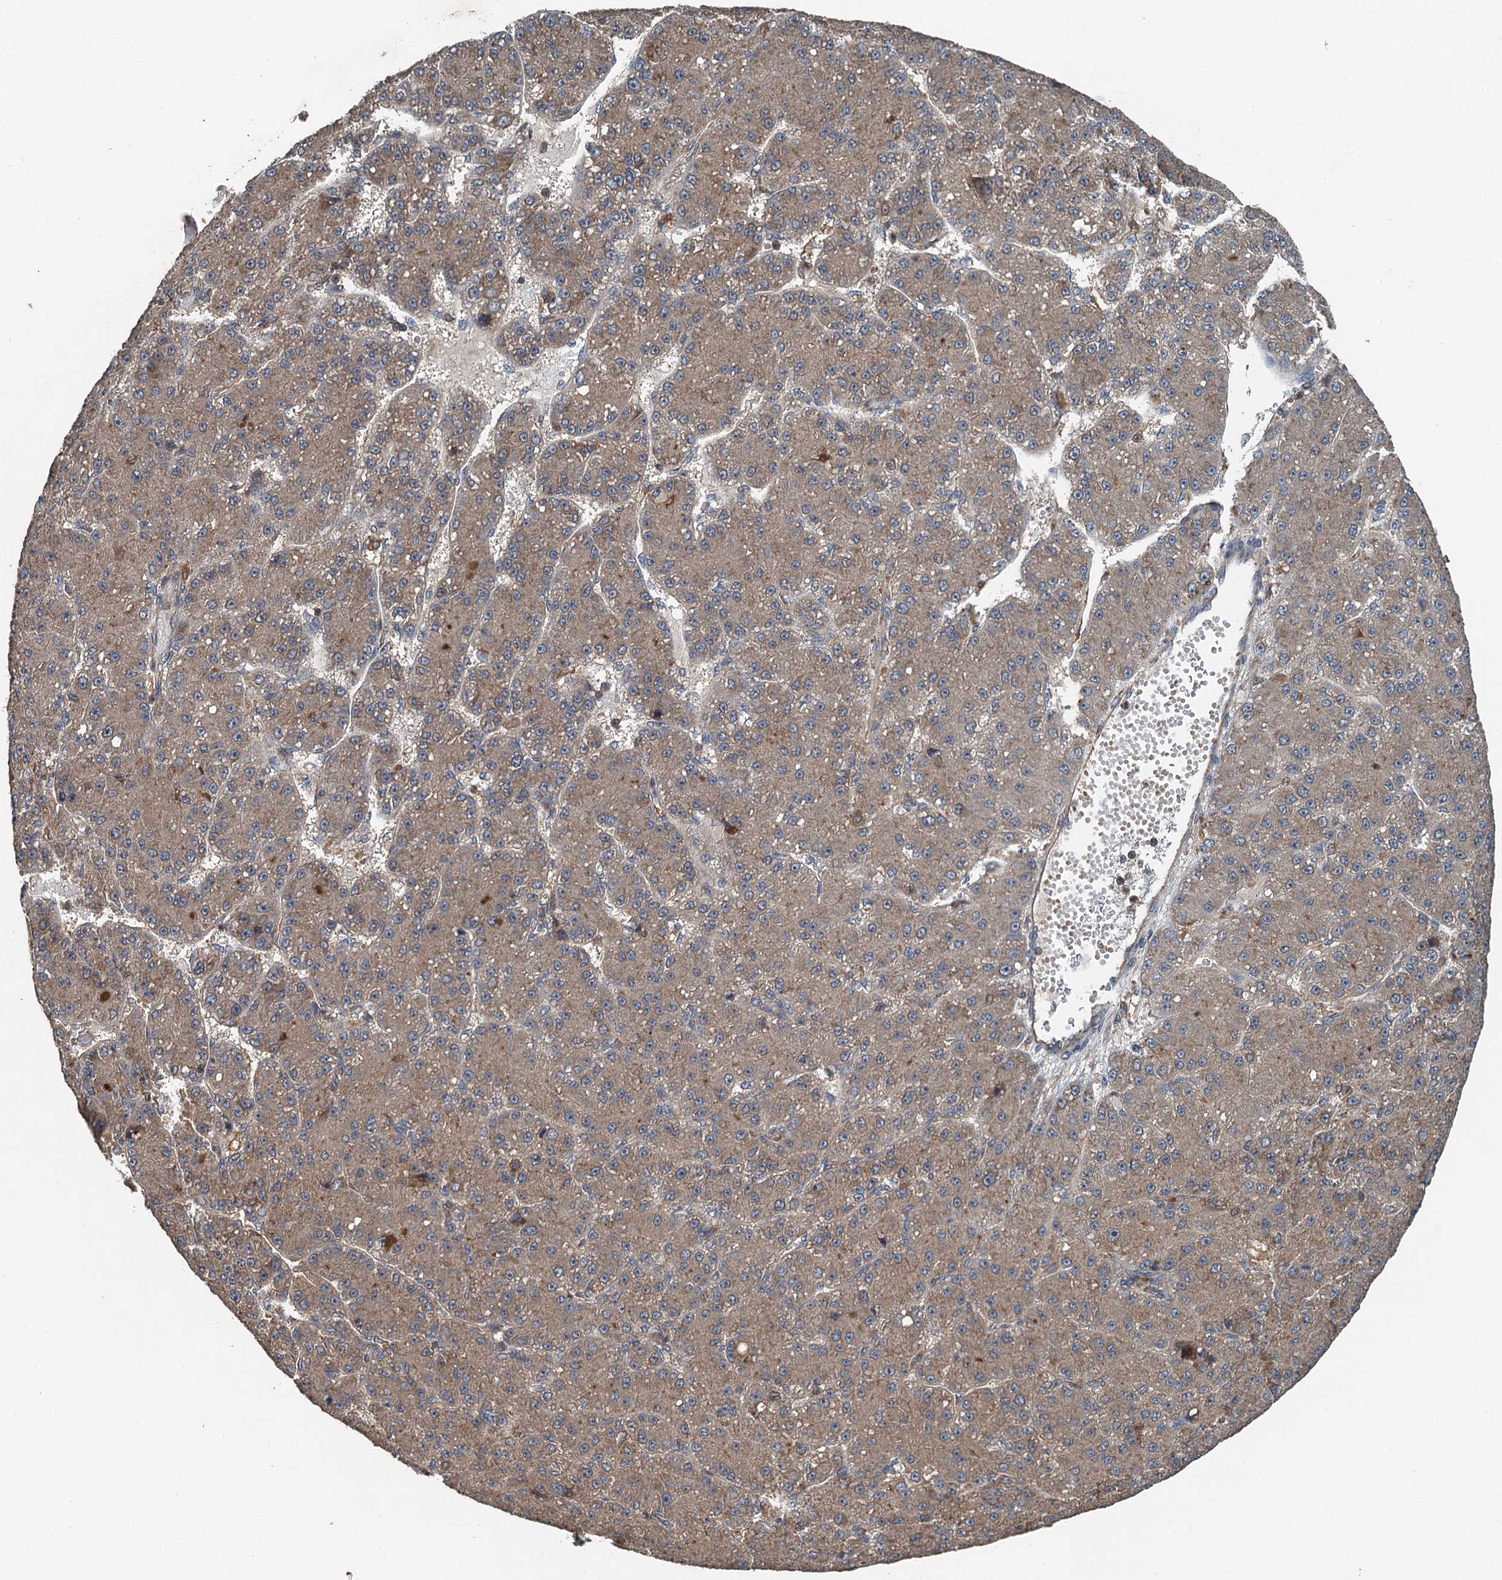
{"staining": {"intensity": "moderate", "quantity": ">75%", "location": "cytoplasmic/membranous"}, "tissue": "liver cancer", "cell_type": "Tumor cells", "image_type": "cancer", "snomed": [{"axis": "morphology", "description": "Carcinoma, Hepatocellular, NOS"}, {"axis": "topography", "description": "Liver"}], "caption": "Moderate cytoplasmic/membranous staining is seen in approximately >75% of tumor cells in liver cancer (hepatocellular carcinoma). The staining is performed using DAB brown chromogen to label protein expression. The nuclei are counter-stained blue using hematoxylin.", "gene": "BORCS5", "patient": {"sex": "male", "age": 67}}